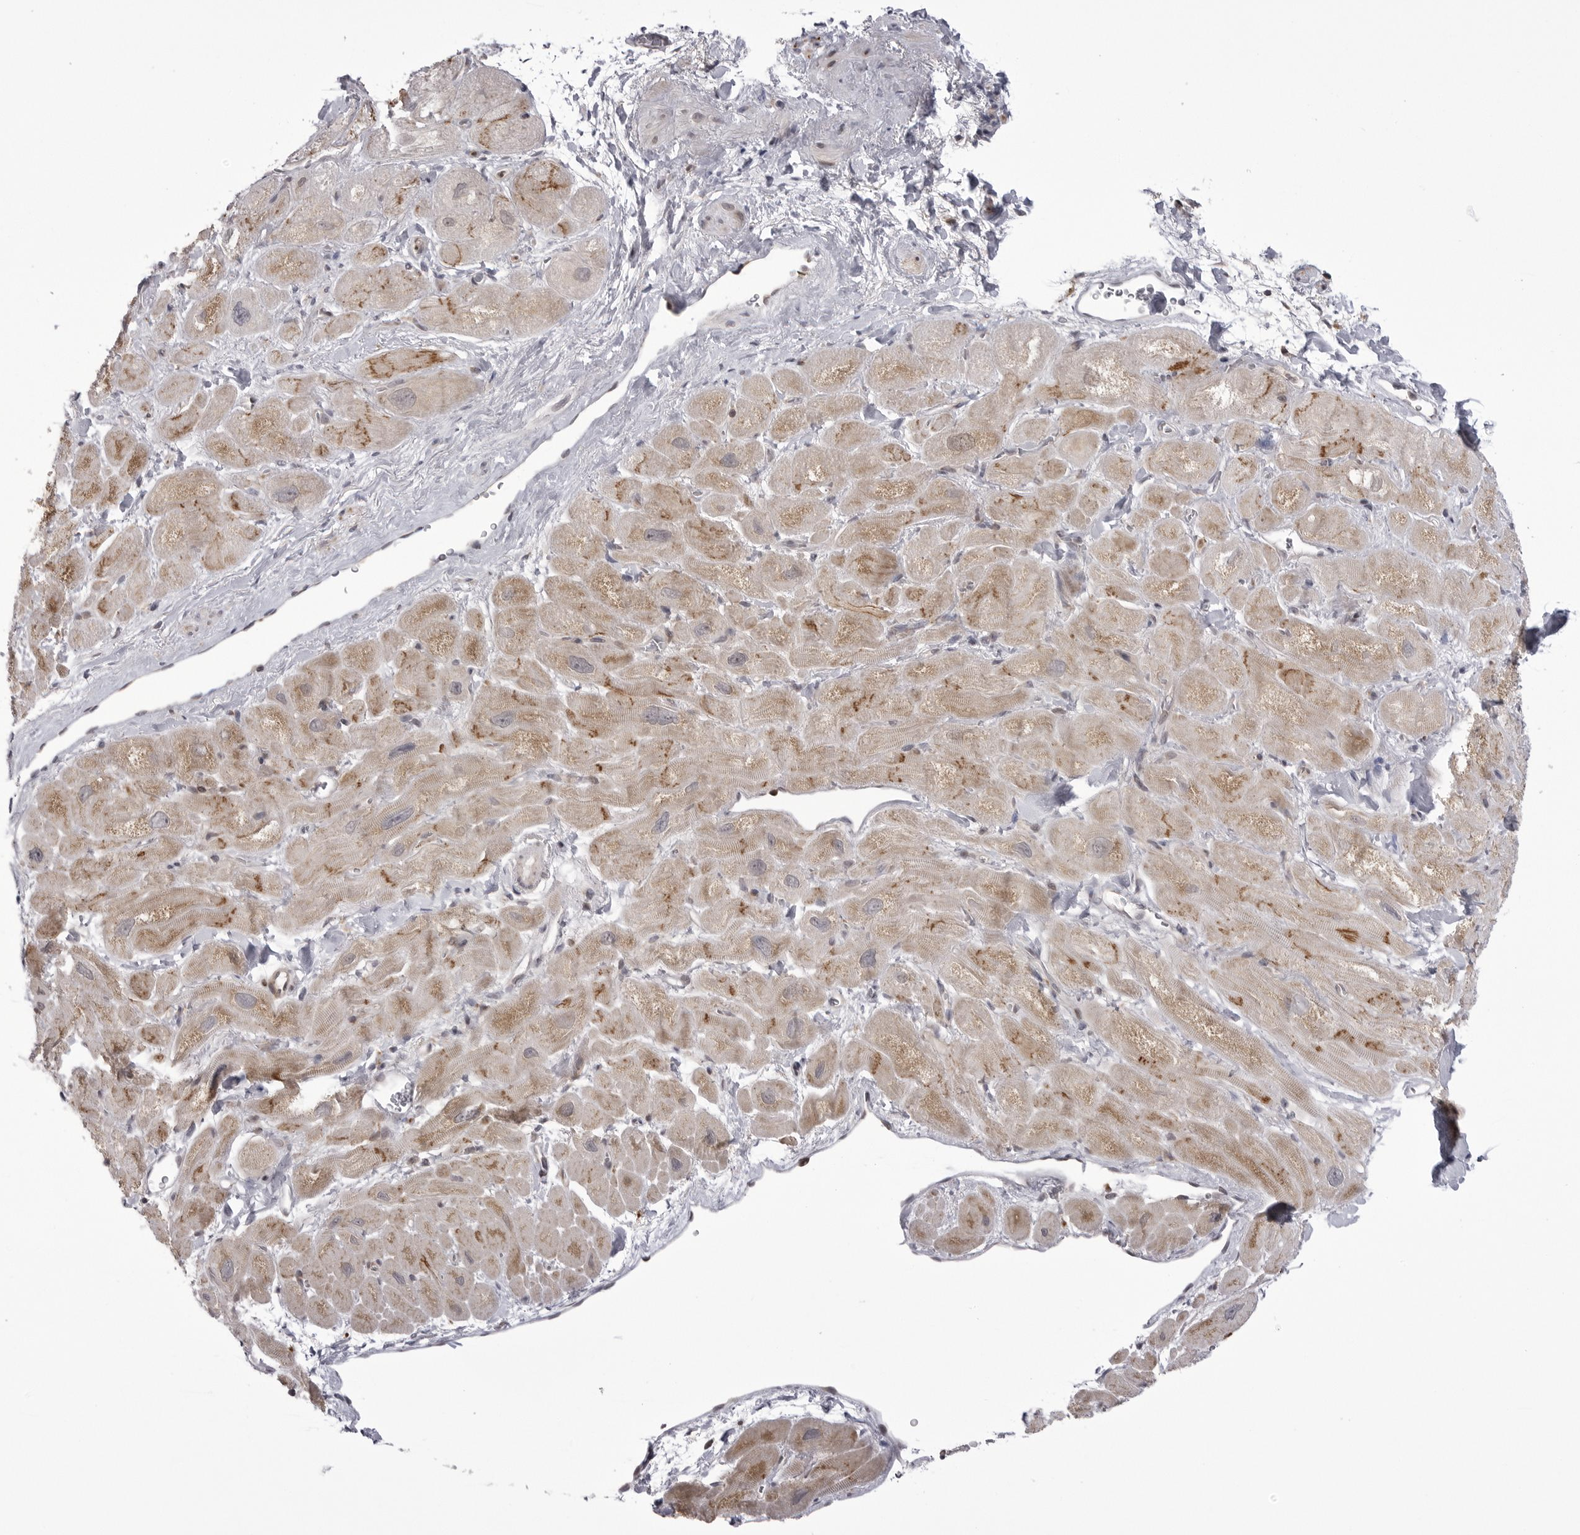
{"staining": {"intensity": "moderate", "quantity": "<25%", "location": "cytoplasmic/membranous"}, "tissue": "heart muscle", "cell_type": "Cardiomyocytes", "image_type": "normal", "snomed": [{"axis": "morphology", "description": "Normal tissue, NOS"}, {"axis": "topography", "description": "Heart"}], "caption": "An immunohistochemistry (IHC) histopathology image of normal tissue is shown. Protein staining in brown labels moderate cytoplasmic/membranous positivity in heart muscle within cardiomyocytes.", "gene": "PTK2B", "patient": {"sex": "male", "age": 49}}